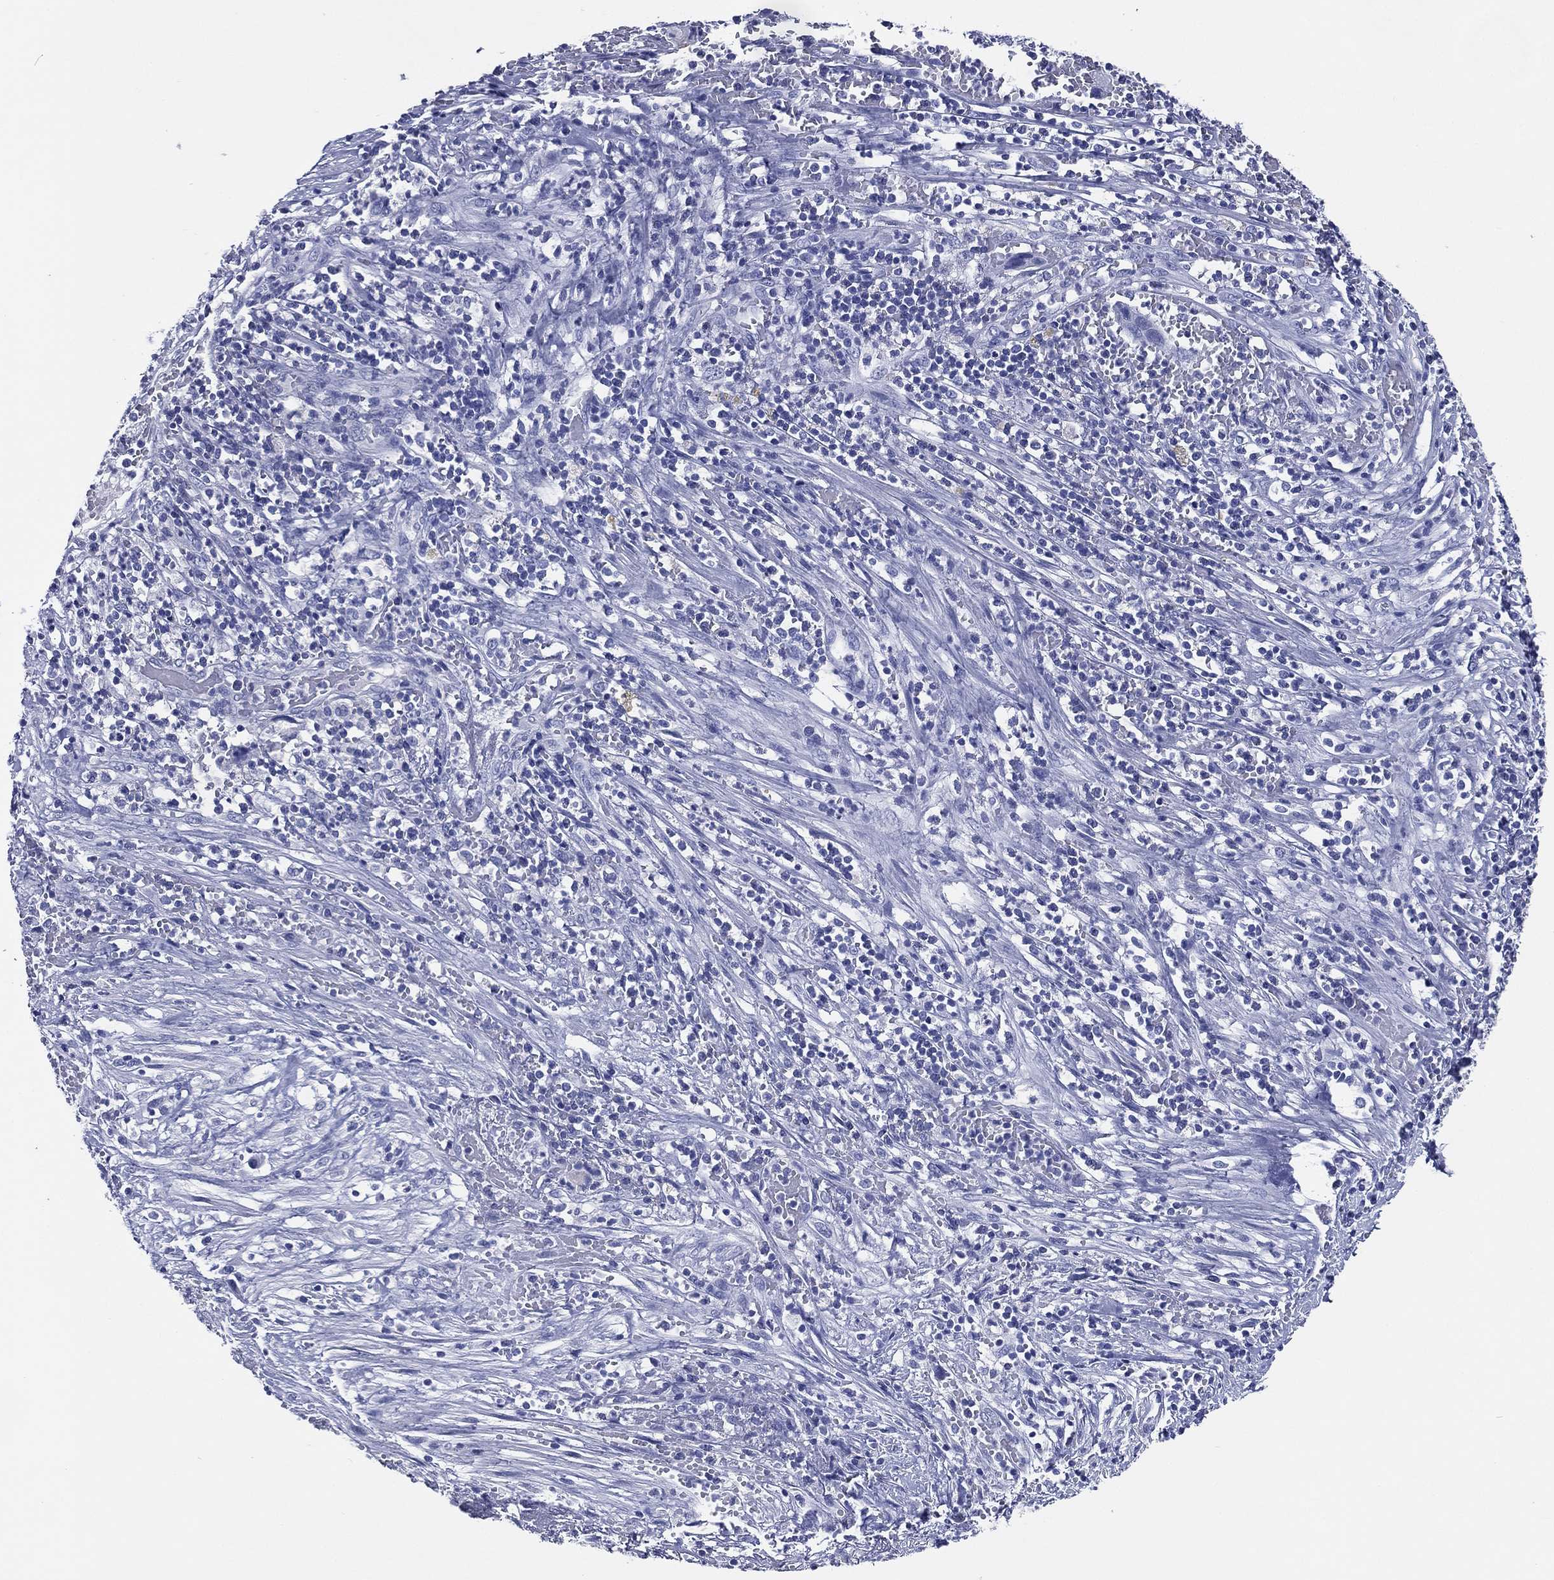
{"staining": {"intensity": "negative", "quantity": "none", "location": "none"}, "tissue": "cervical cancer", "cell_type": "Tumor cells", "image_type": "cancer", "snomed": [{"axis": "morphology", "description": "Squamous cell carcinoma, NOS"}, {"axis": "topography", "description": "Cervix"}], "caption": "The histopathology image demonstrates no staining of tumor cells in cervical cancer (squamous cell carcinoma). Nuclei are stained in blue.", "gene": "ACE2", "patient": {"sex": "female", "age": 70}}